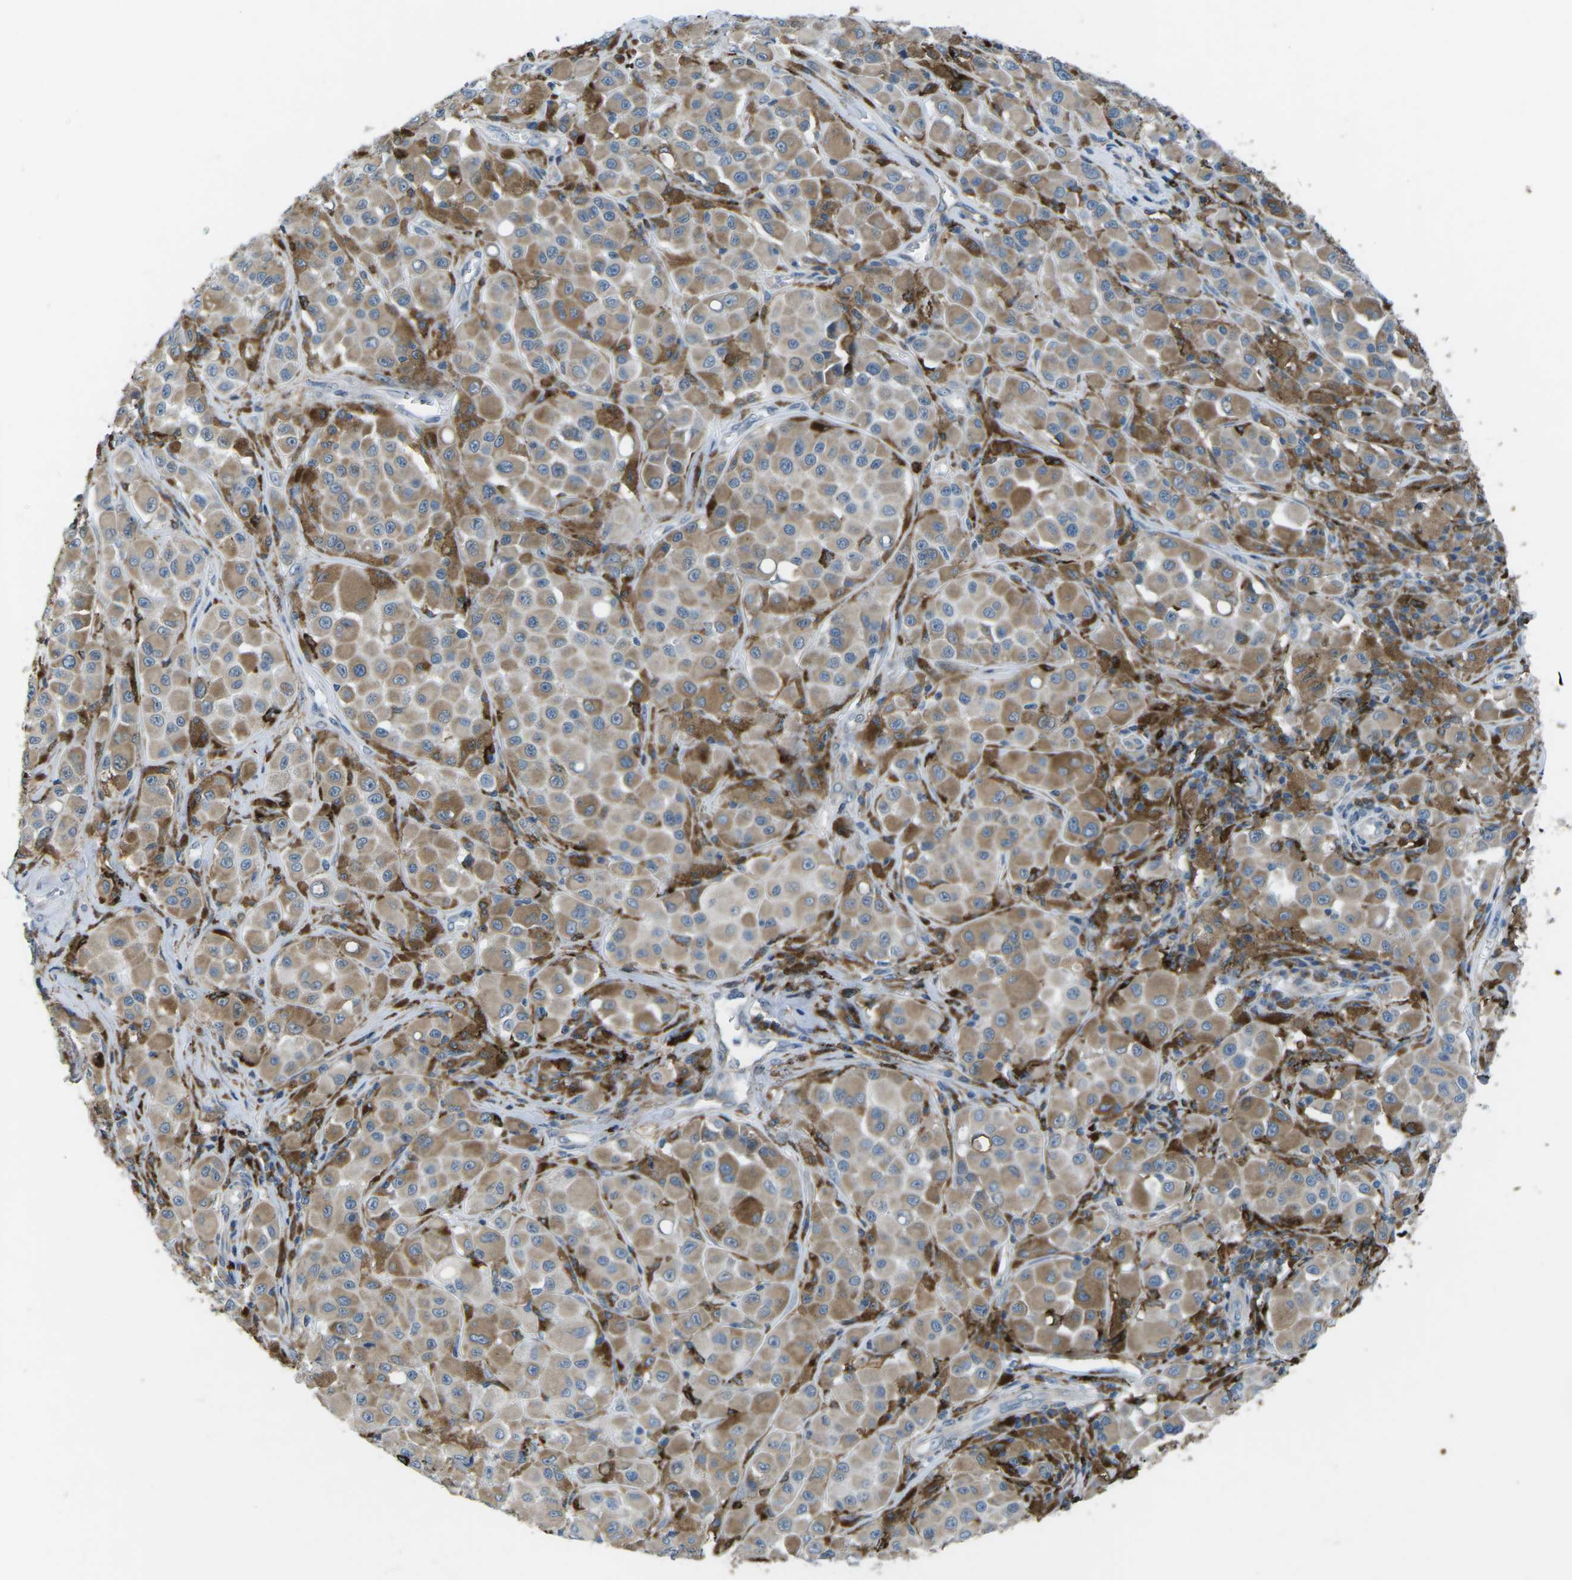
{"staining": {"intensity": "weak", "quantity": ">75%", "location": "cytoplasmic/membranous"}, "tissue": "melanoma", "cell_type": "Tumor cells", "image_type": "cancer", "snomed": [{"axis": "morphology", "description": "Malignant melanoma, NOS"}, {"axis": "topography", "description": "Skin"}], "caption": "A micrograph of melanoma stained for a protein reveals weak cytoplasmic/membranous brown staining in tumor cells.", "gene": "PTPN1", "patient": {"sex": "male", "age": 84}}